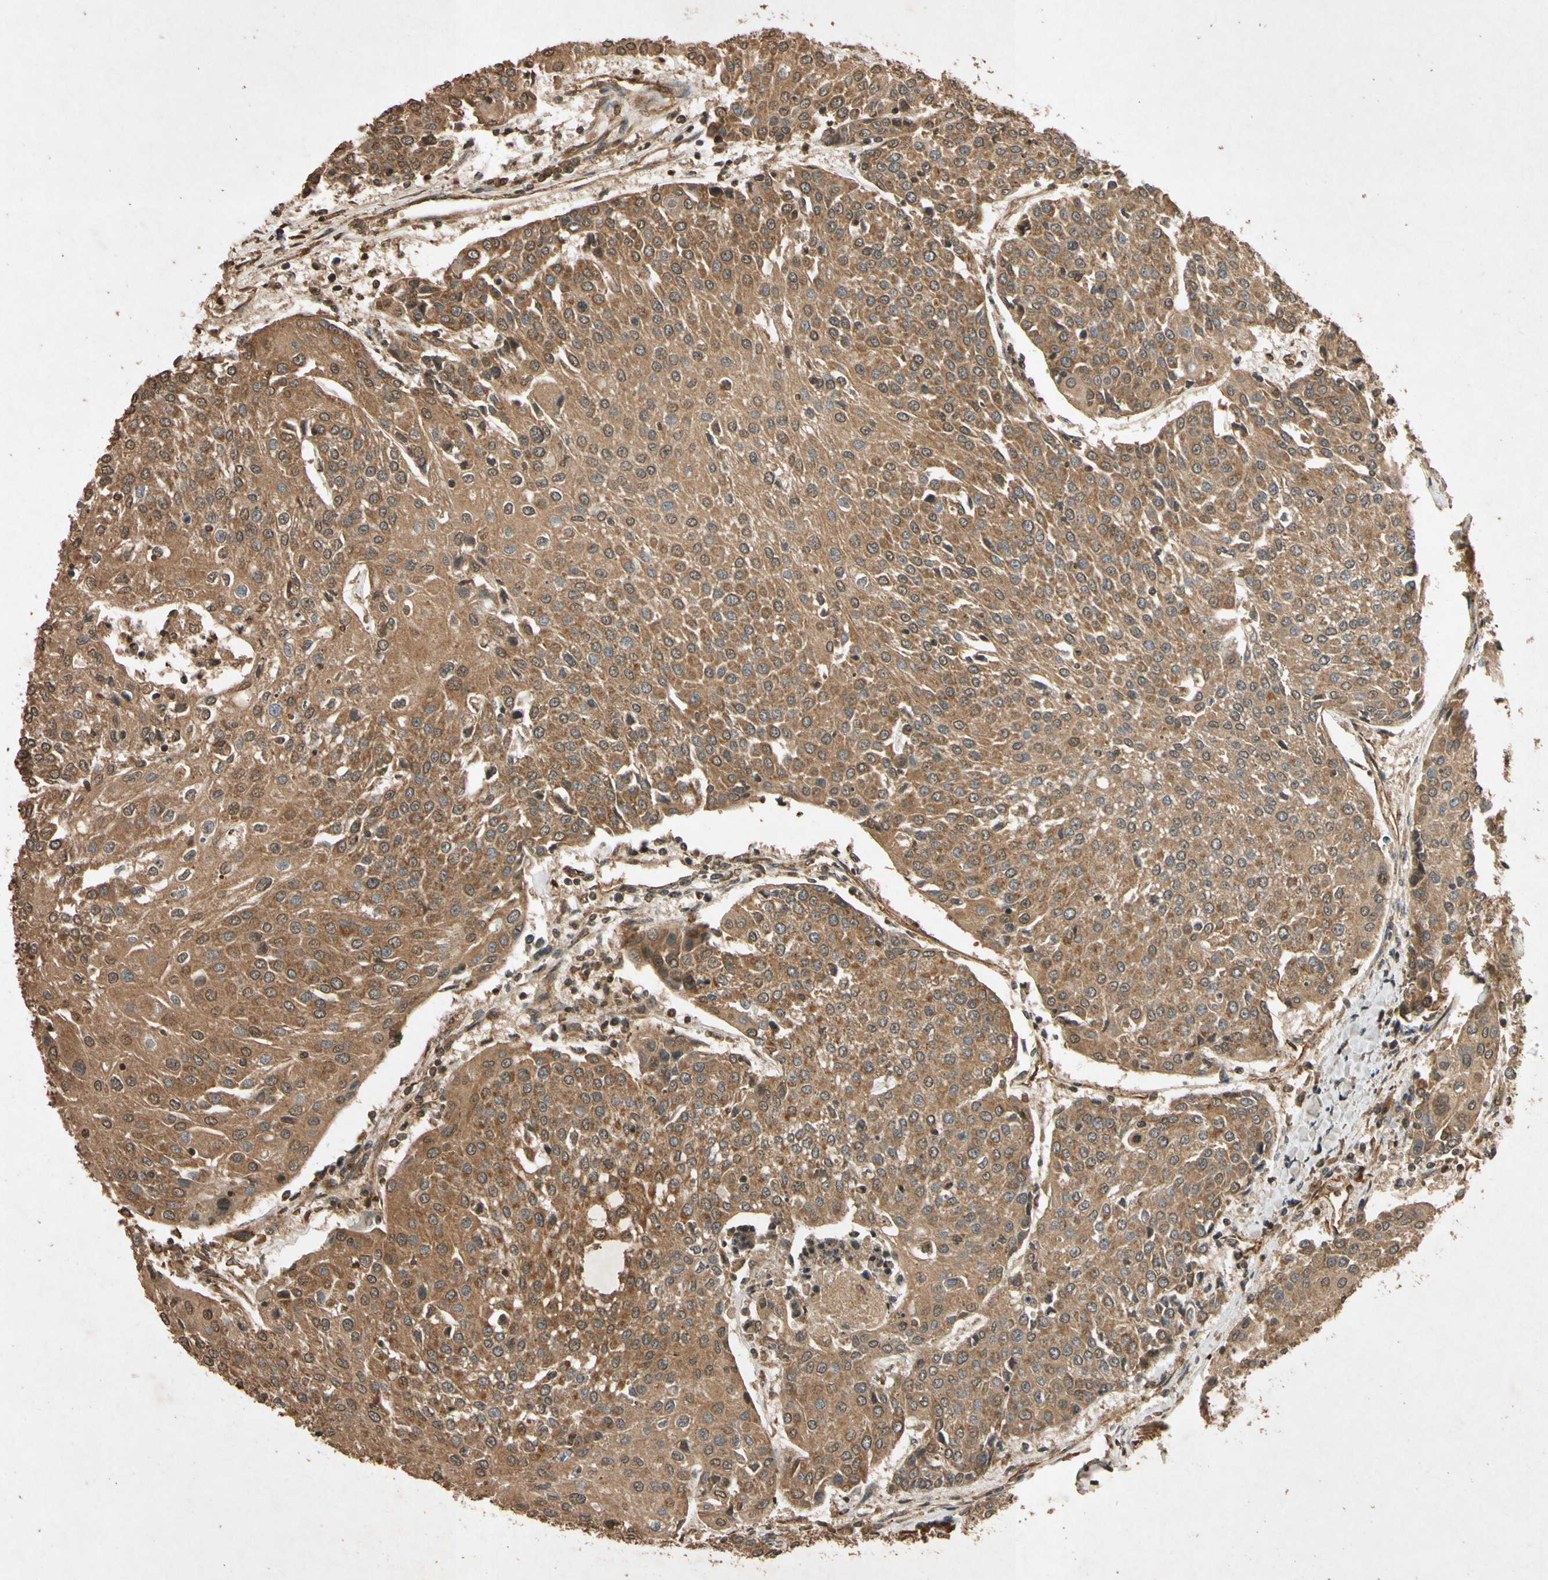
{"staining": {"intensity": "moderate", "quantity": ">75%", "location": "cytoplasmic/membranous"}, "tissue": "urothelial cancer", "cell_type": "Tumor cells", "image_type": "cancer", "snomed": [{"axis": "morphology", "description": "Urothelial carcinoma, High grade"}, {"axis": "topography", "description": "Urinary bladder"}], "caption": "High-grade urothelial carcinoma stained with DAB immunohistochemistry demonstrates medium levels of moderate cytoplasmic/membranous positivity in approximately >75% of tumor cells.", "gene": "TXN2", "patient": {"sex": "female", "age": 85}}